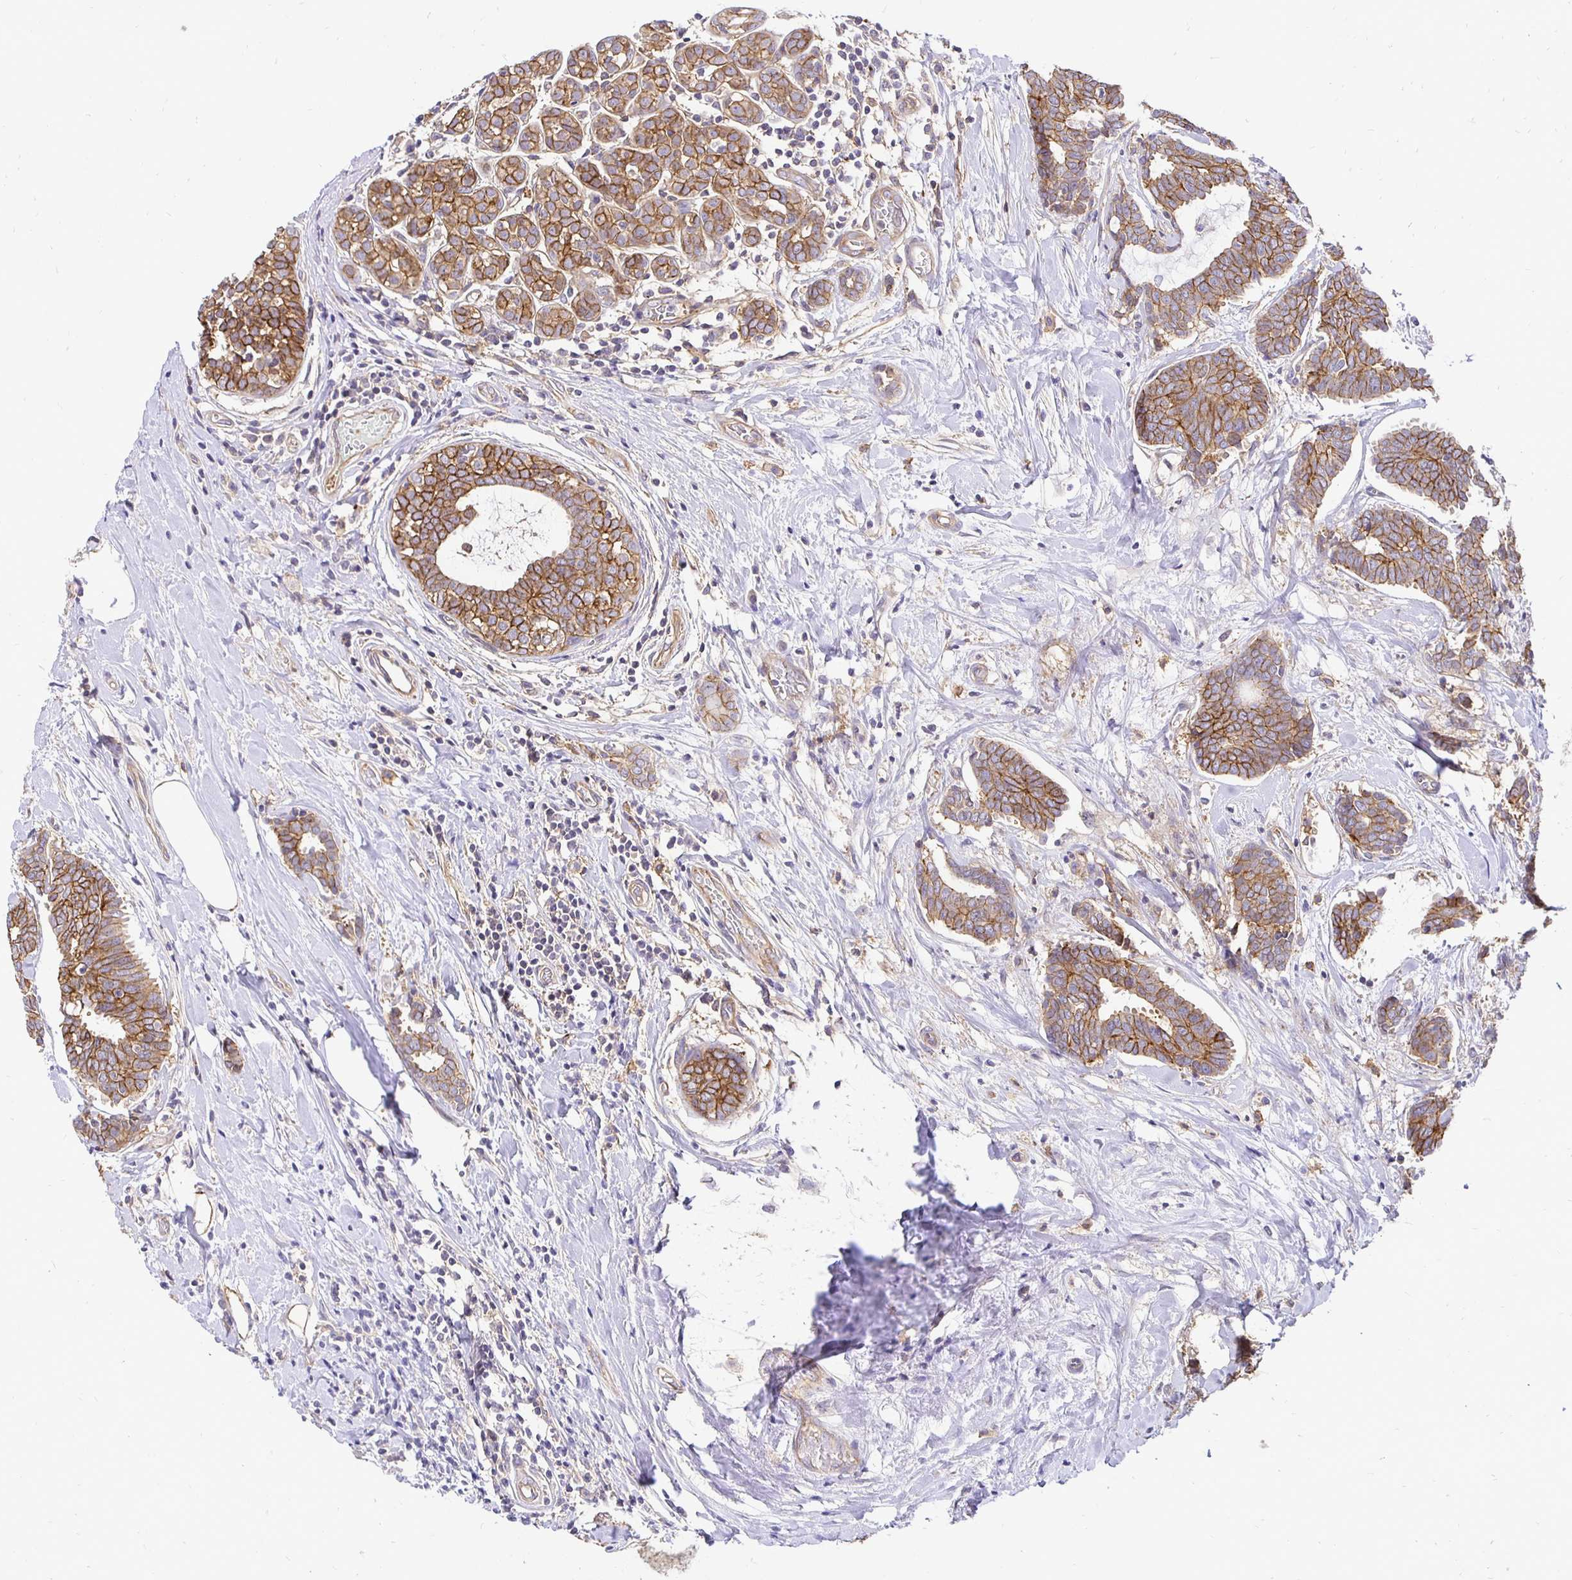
{"staining": {"intensity": "moderate", "quantity": ">75%", "location": "cytoplasmic/membranous"}, "tissue": "breast cancer", "cell_type": "Tumor cells", "image_type": "cancer", "snomed": [{"axis": "morphology", "description": "Intraductal carcinoma, in situ"}, {"axis": "morphology", "description": "Duct carcinoma"}, {"axis": "morphology", "description": "Lobular carcinoma, in situ"}, {"axis": "topography", "description": "Breast"}], "caption": "Moderate cytoplasmic/membranous protein staining is seen in approximately >75% of tumor cells in breast infiltrating ductal carcinoma. Immunohistochemistry (ihc) stains the protein of interest in brown and the nuclei are stained blue.", "gene": "SLC9A1", "patient": {"sex": "female", "age": 44}}